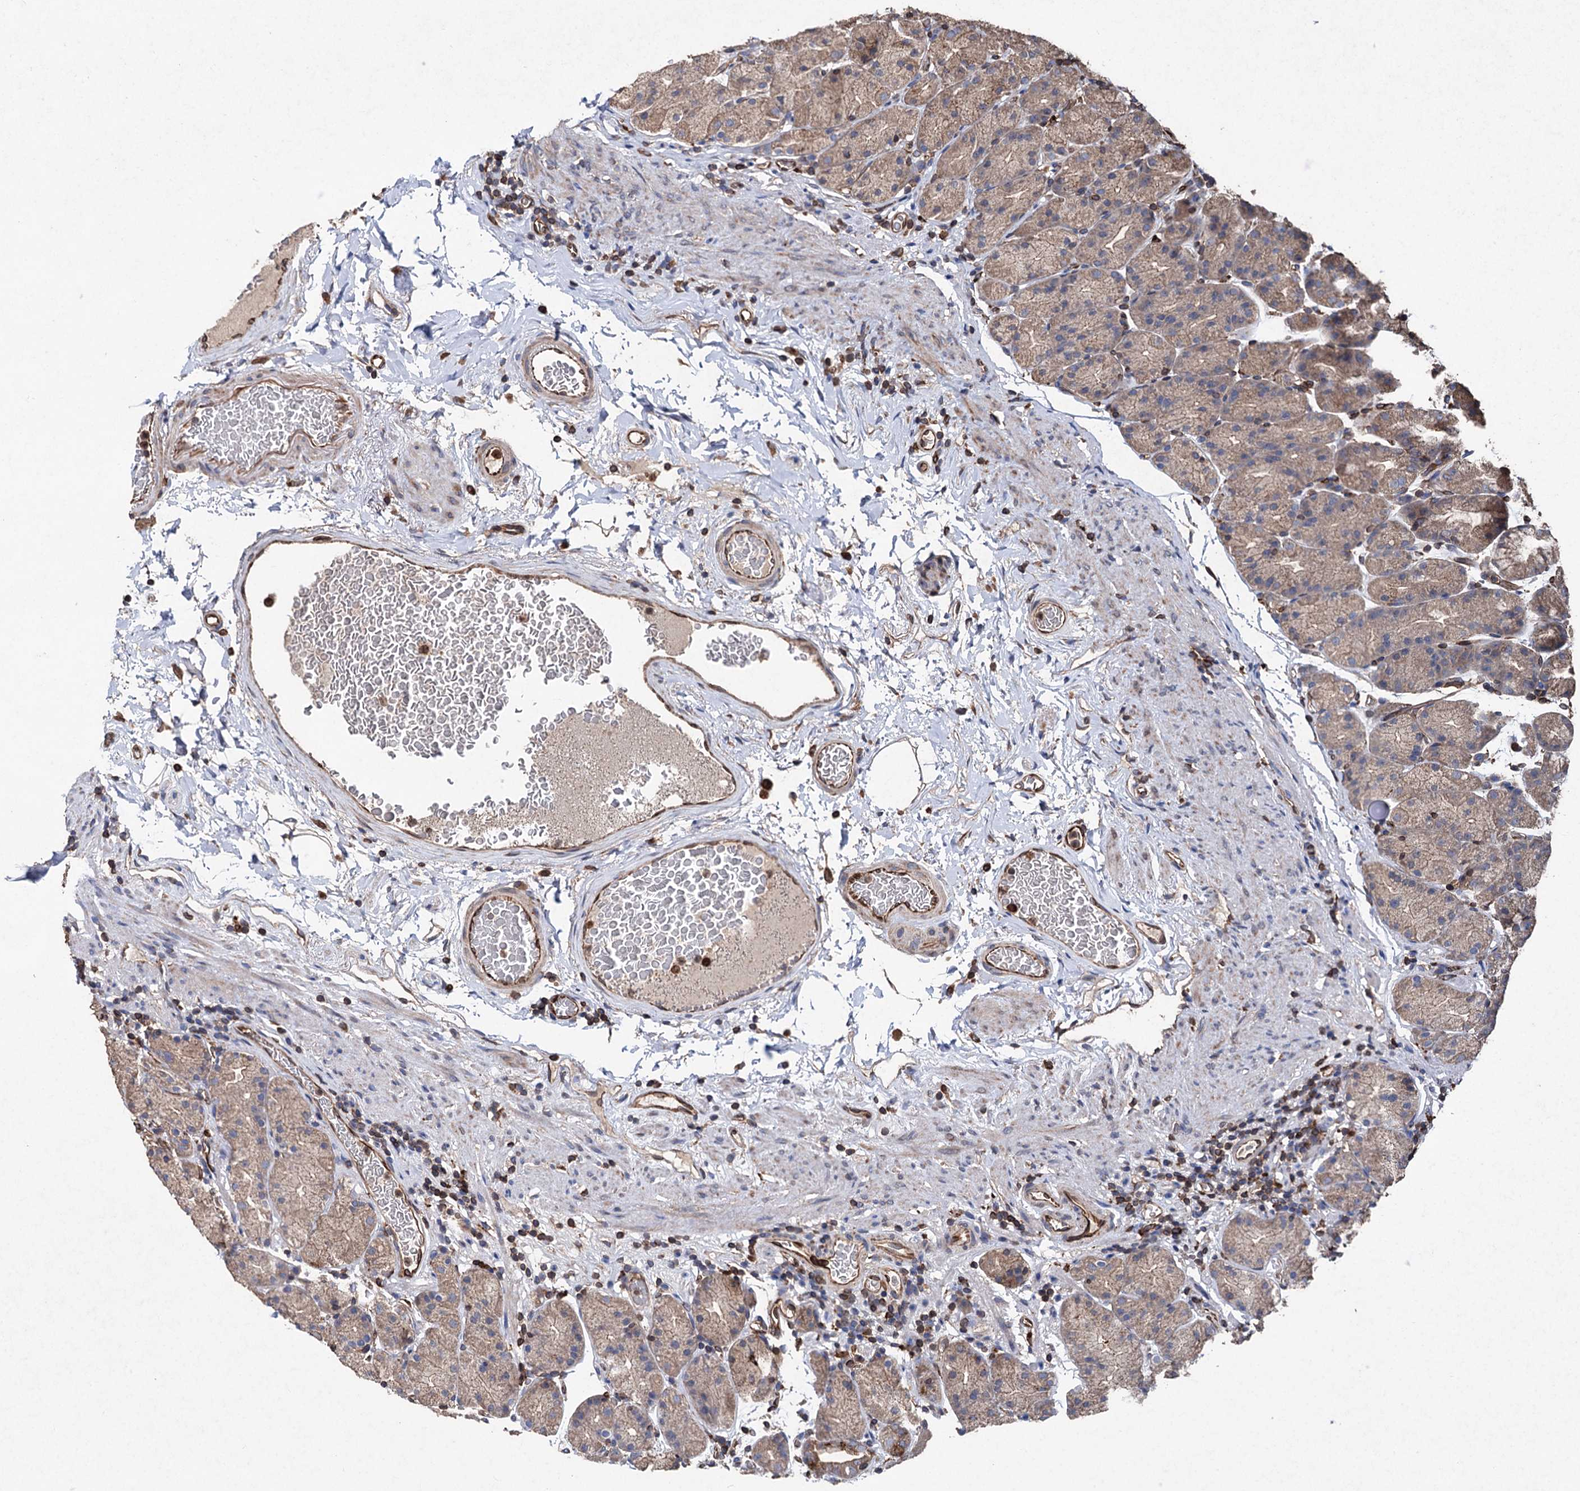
{"staining": {"intensity": "weak", "quantity": "25%-75%", "location": "cytoplasmic/membranous"}, "tissue": "stomach", "cell_type": "Glandular cells", "image_type": "normal", "snomed": [{"axis": "morphology", "description": "Normal tissue, NOS"}, {"axis": "topography", "description": "Stomach, upper"}], "caption": "Brown immunohistochemical staining in unremarkable stomach reveals weak cytoplasmic/membranous expression in approximately 25%-75% of glandular cells. The staining is performed using DAB brown chromogen to label protein expression. The nuclei are counter-stained blue using hematoxylin.", "gene": "STING1", "patient": {"sex": "male", "age": 68}}